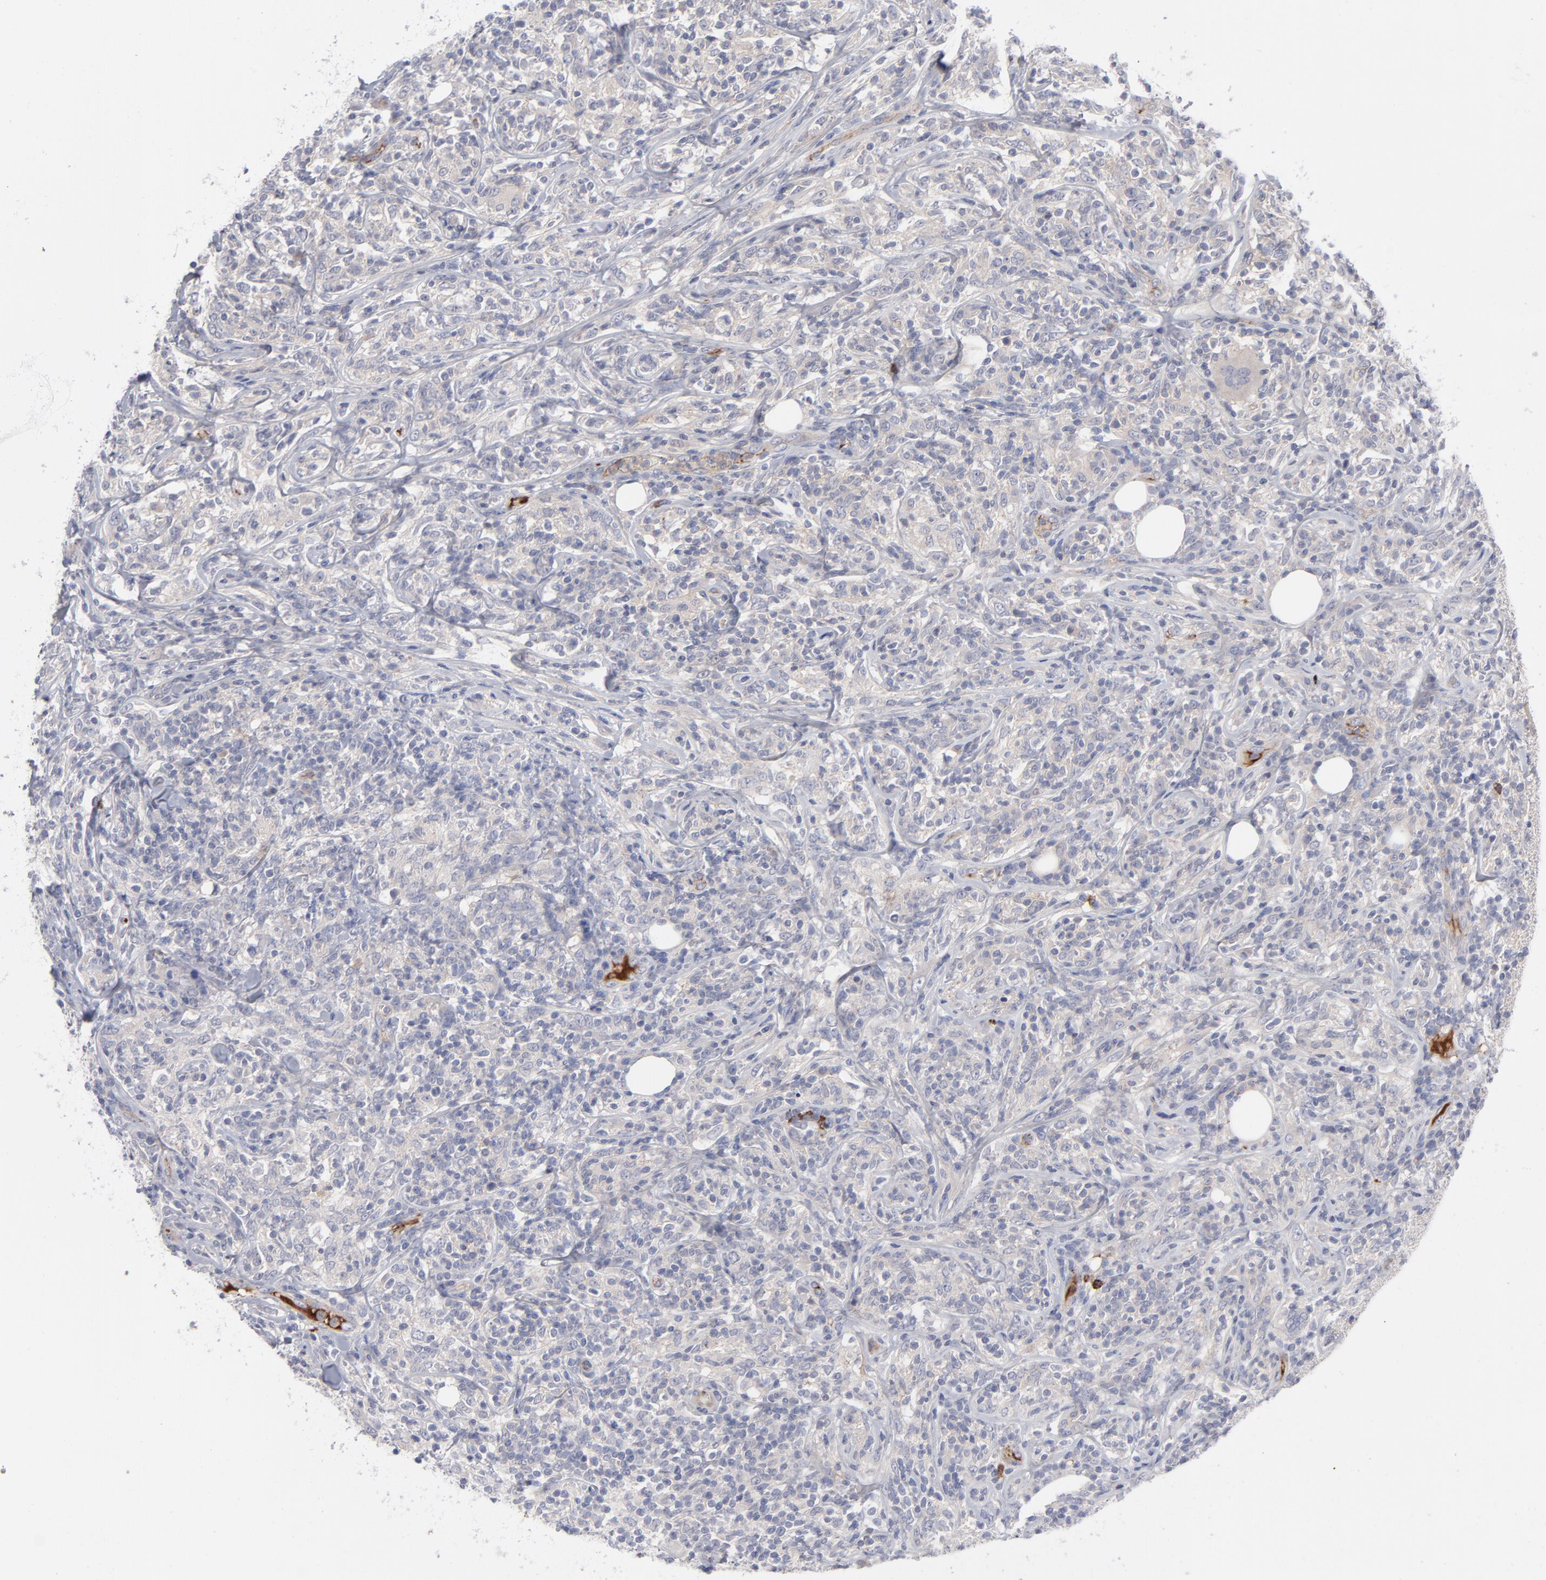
{"staining": {"intensity": "negative", "quantity": "none", "location": "none"}, "tissue": "lymphoma", "cell_type": "Tumor cells", "image_type": "cancer", "snomed": [{"axis": "morphology", "description": "Malignant lymphoma, non-Hodgkin's type, High grade"}, {"axis": "topography", "description": "Lymph node"}], "caption": "There is no significant expression in tumor cells of lymphoma.", "gene": "CCR3", "patient": {"sex": "female", "age": 84}}